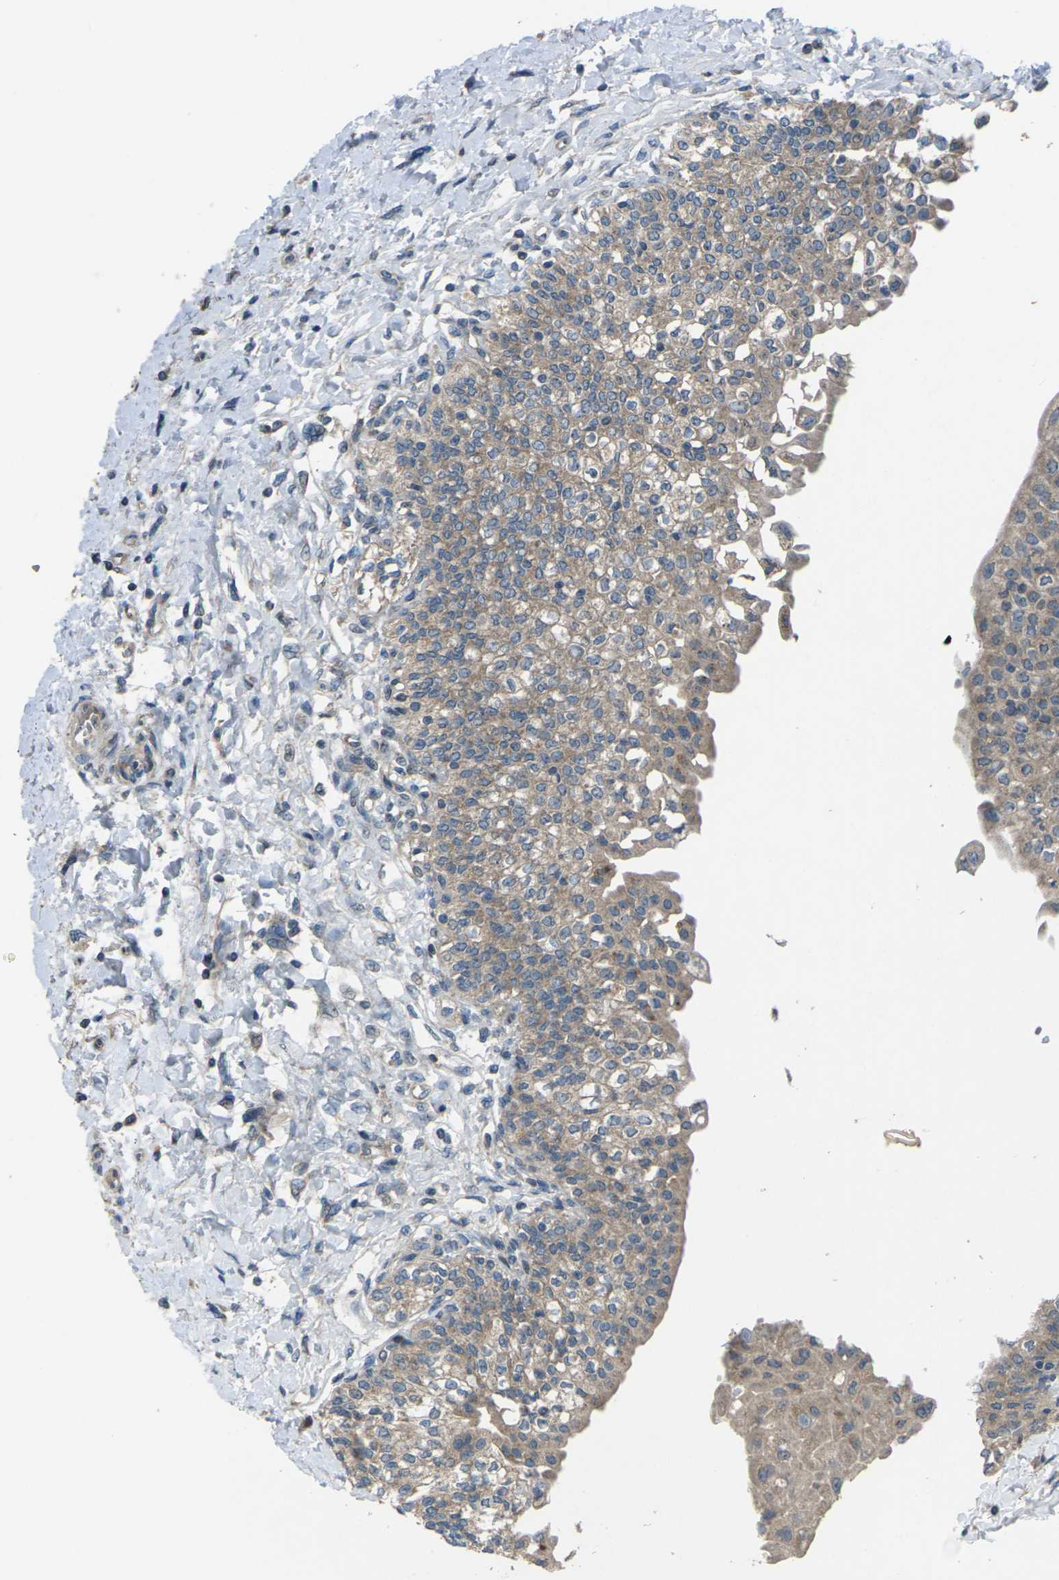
{"staining": {"intensity": "moderate", "quantity": ">75%", "location": "cytoplasmic/membranous"}, "tissue": "urinary bladder", "cell_type": "Urothelial cells", "image_type": "normal", "snomed": [{"axis": "morphology", "description": "Normal tissue, NOS"}, {"axis": "topography", "description": "Urinary bladder"}], "caption": "Protein staining of benign urinary bladder shows moderate cytoplasmic/membranous expression in about >75% of urothelial cells. (DAB IHC, brown staining for protein, blue staining for nuclei).", "gene": "EDNRA", "patient": {"sex": "male", "age": 55}}